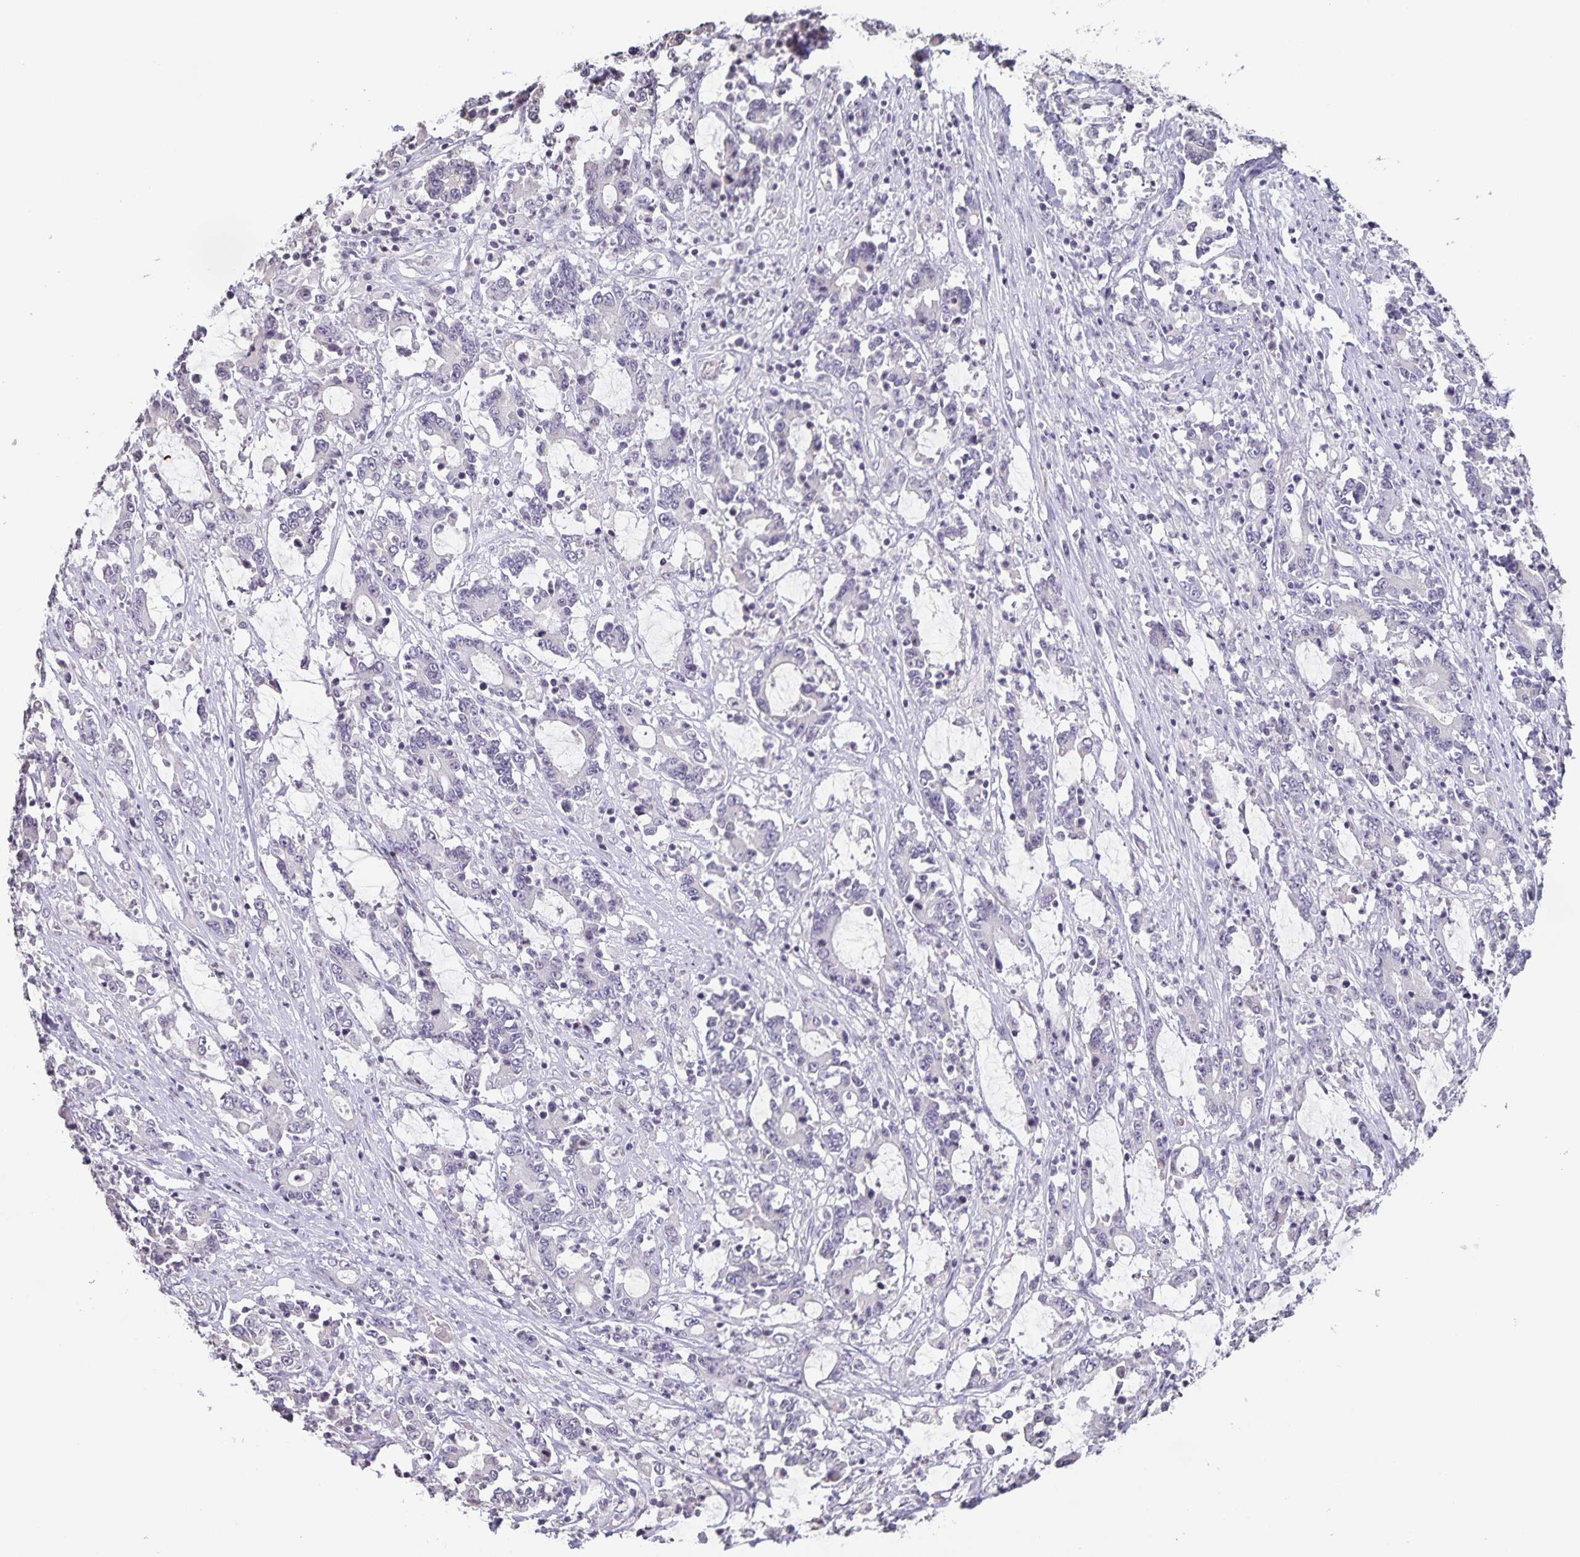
{"staining": {"intensity": "negative", "quantity": "none", "location": "none"}, "tissue": "stomach cancer", "cell_type": "Tumor cells", "image_type": "cancer", "snomed": [{"axis": "morphology", "description": "Adenocarcinoma, NOS"}, {"axis": "topography", "description": "Stomach, upper"}], "caption": "Immunohistochemical staining of human stomach cancer shows no significant staining in tumor cells.", "gene": "AQP4", "patient": {"sex": "male", "age": 68}}